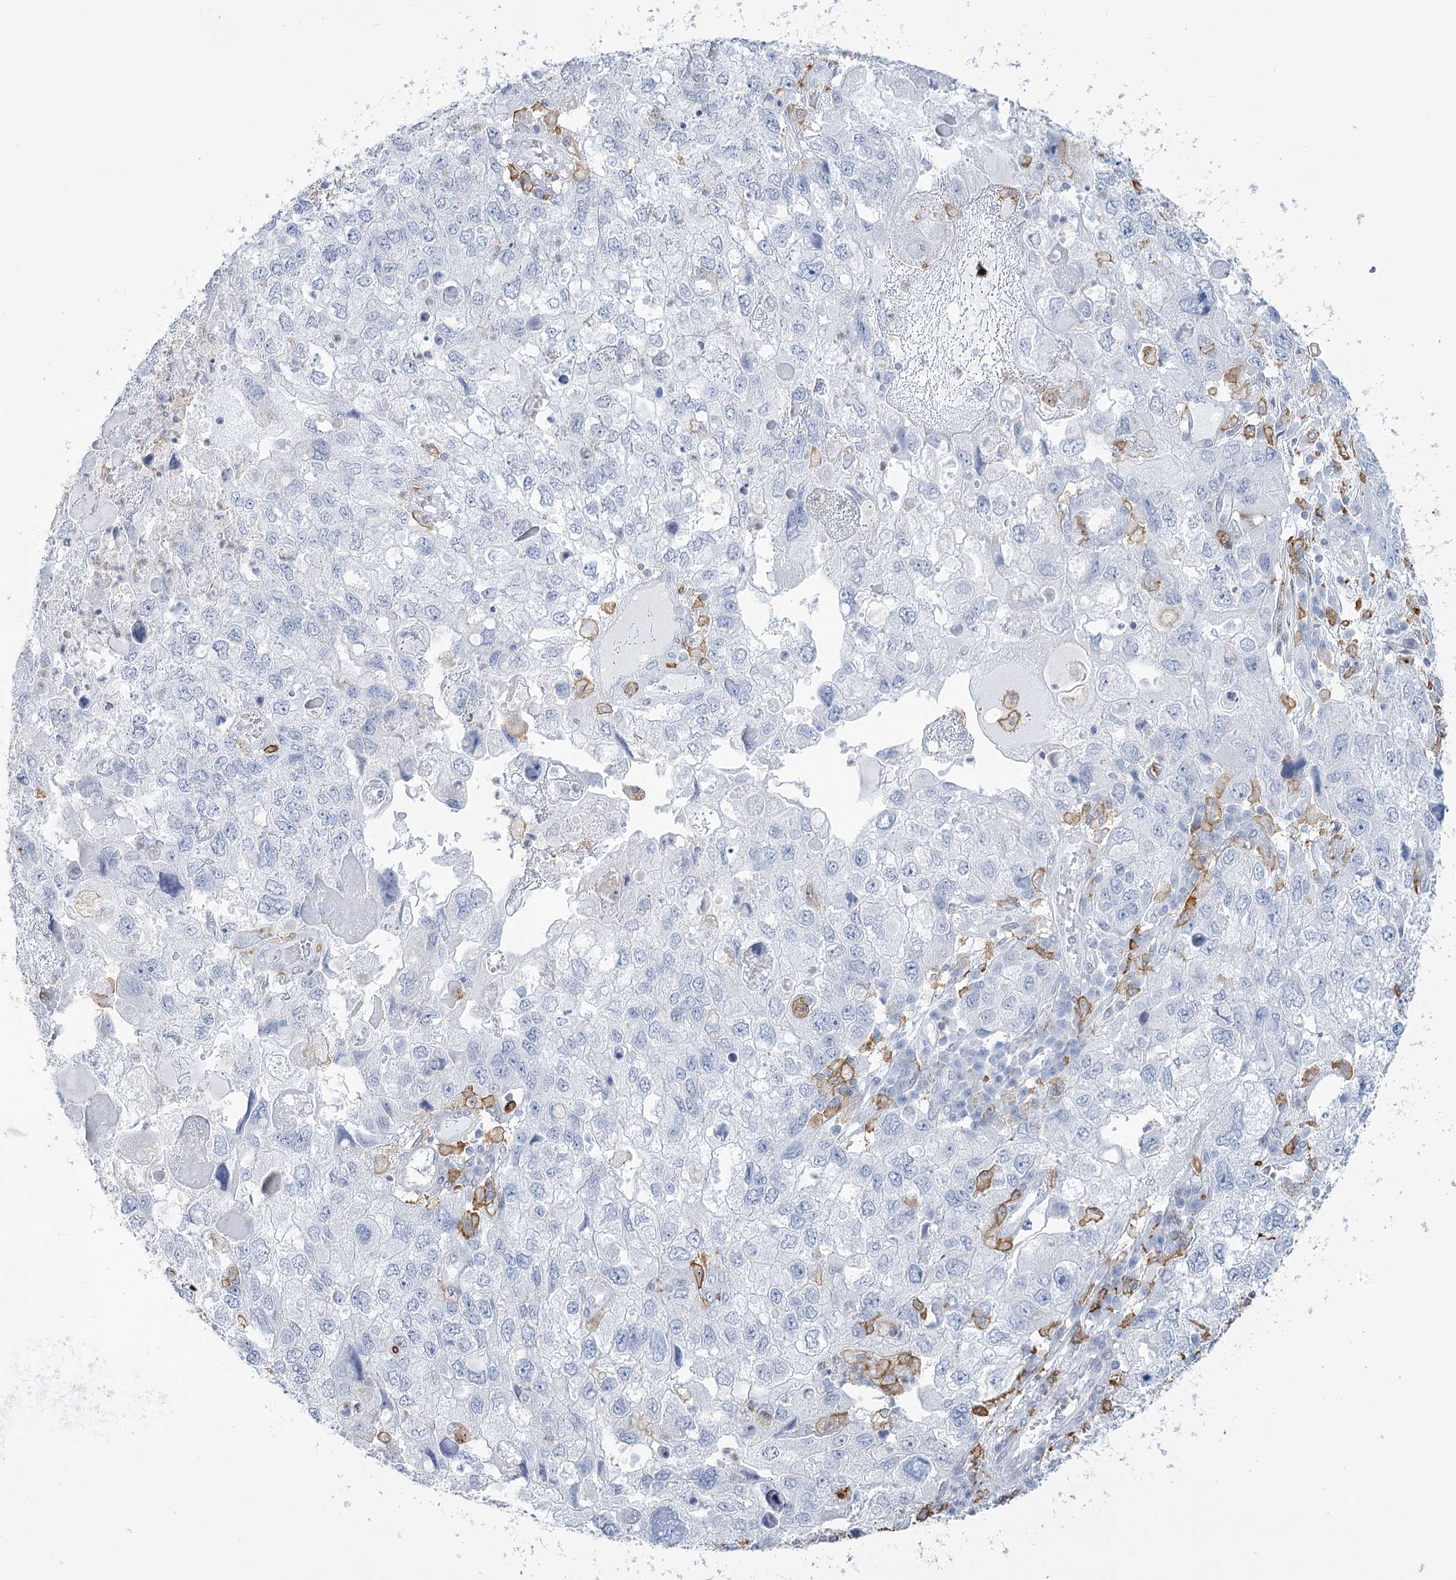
{"staining": {"intensity": "negative", "quantity": "none", "location": "none"}, "tissue": "endometrial cancer", "cell_type": "Tumor cells", "image_type": "cancer", "snomed": [{"axis": "morphology", "description": "Adenocarcinoma, NOS"}, {"axis": "topography", "description": "Endometrium"}], "caption": "Tumor cells are negative for brown protein staining in endometrial cancer. (Brightfield microscopy of DAB (3,3'-diaminobenzidine) IHC at high magnification).", "gene": "C11orf1", "patient": {"sex": "female", "age": 49}}